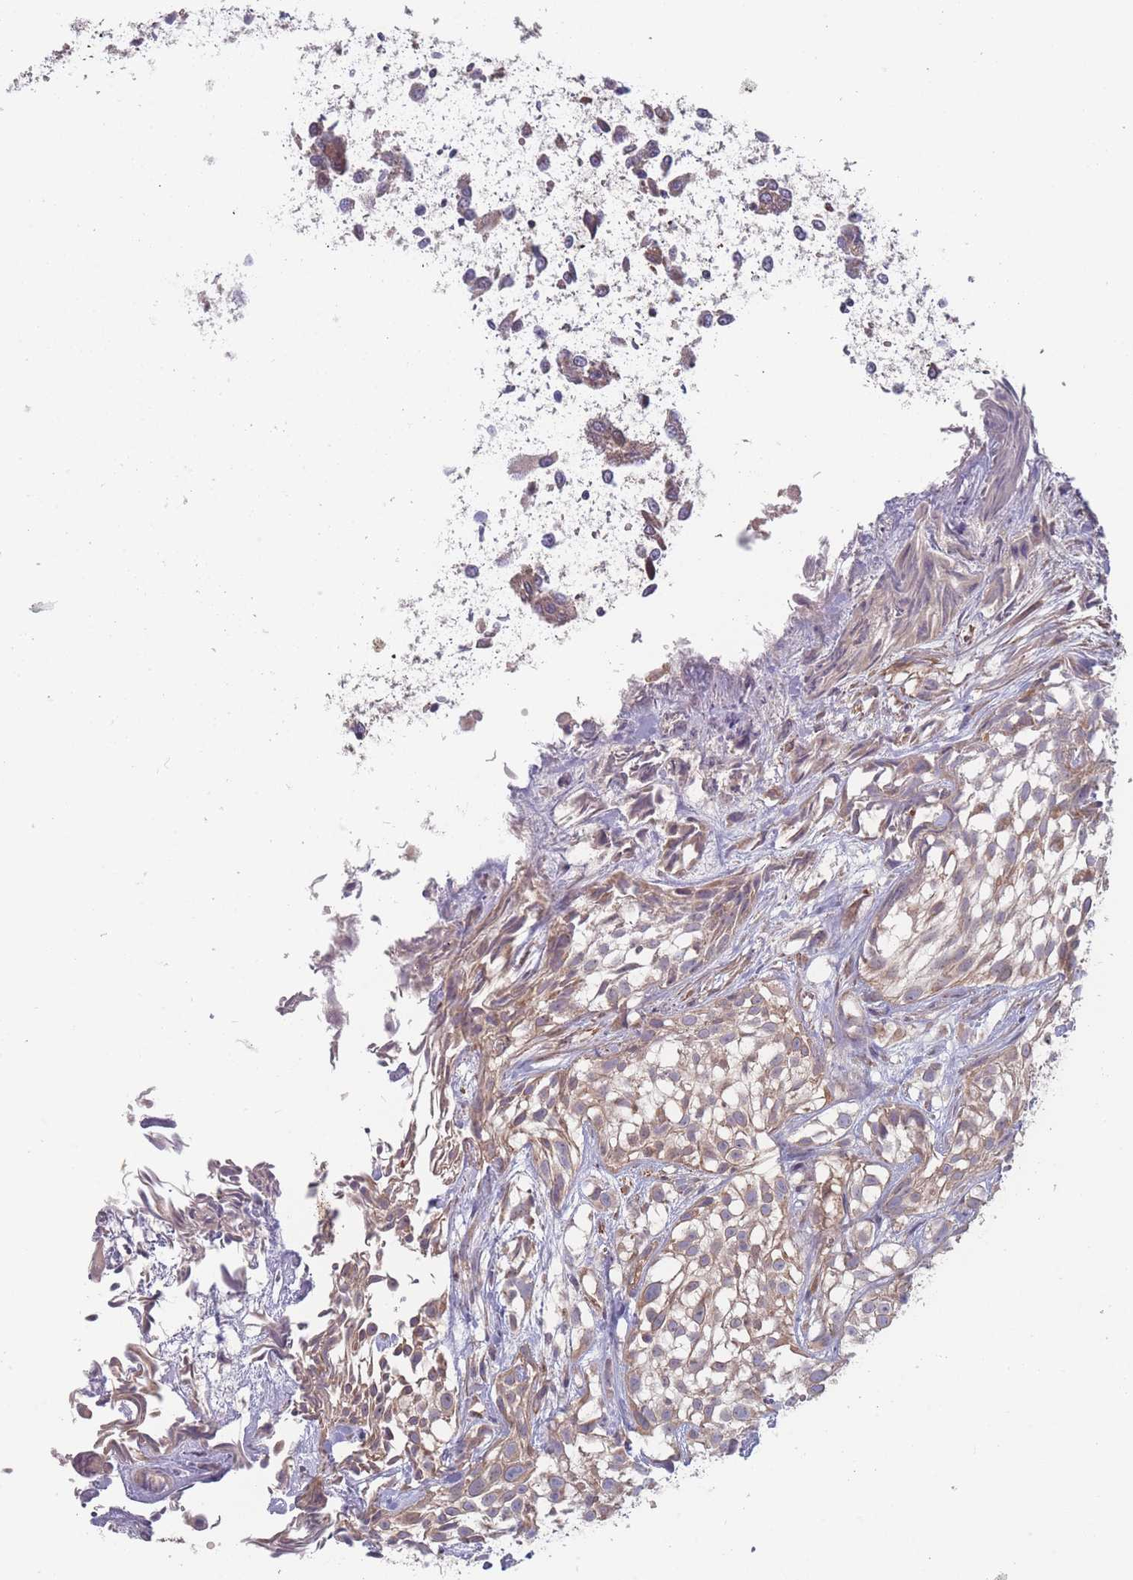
{"staining": {"intensity": "weak", "quantity": ">75%", "location": "cytoplasmic/membranous"}, "tissue": "urothelial cancer", "cell_type": "Tumor cells", "image_type": "cancer", "snomed": [{"axis": "morphology", "description": "Urothelial carcinoma, High grade"}, {"axis": "topography", "description": "Urinary bladder"}], "caption": "Urothelial carcinoma (high-grade) was stained to show a protein in brown. There is low levels of weak cytoplasmic/membranous positivity in about >75% of tumor cells. The protein of interest is shown in brown color, while the nuclei are stained blue.", "gene": "ATP5MG", "patient": {"sex": "male", "age": 56}}